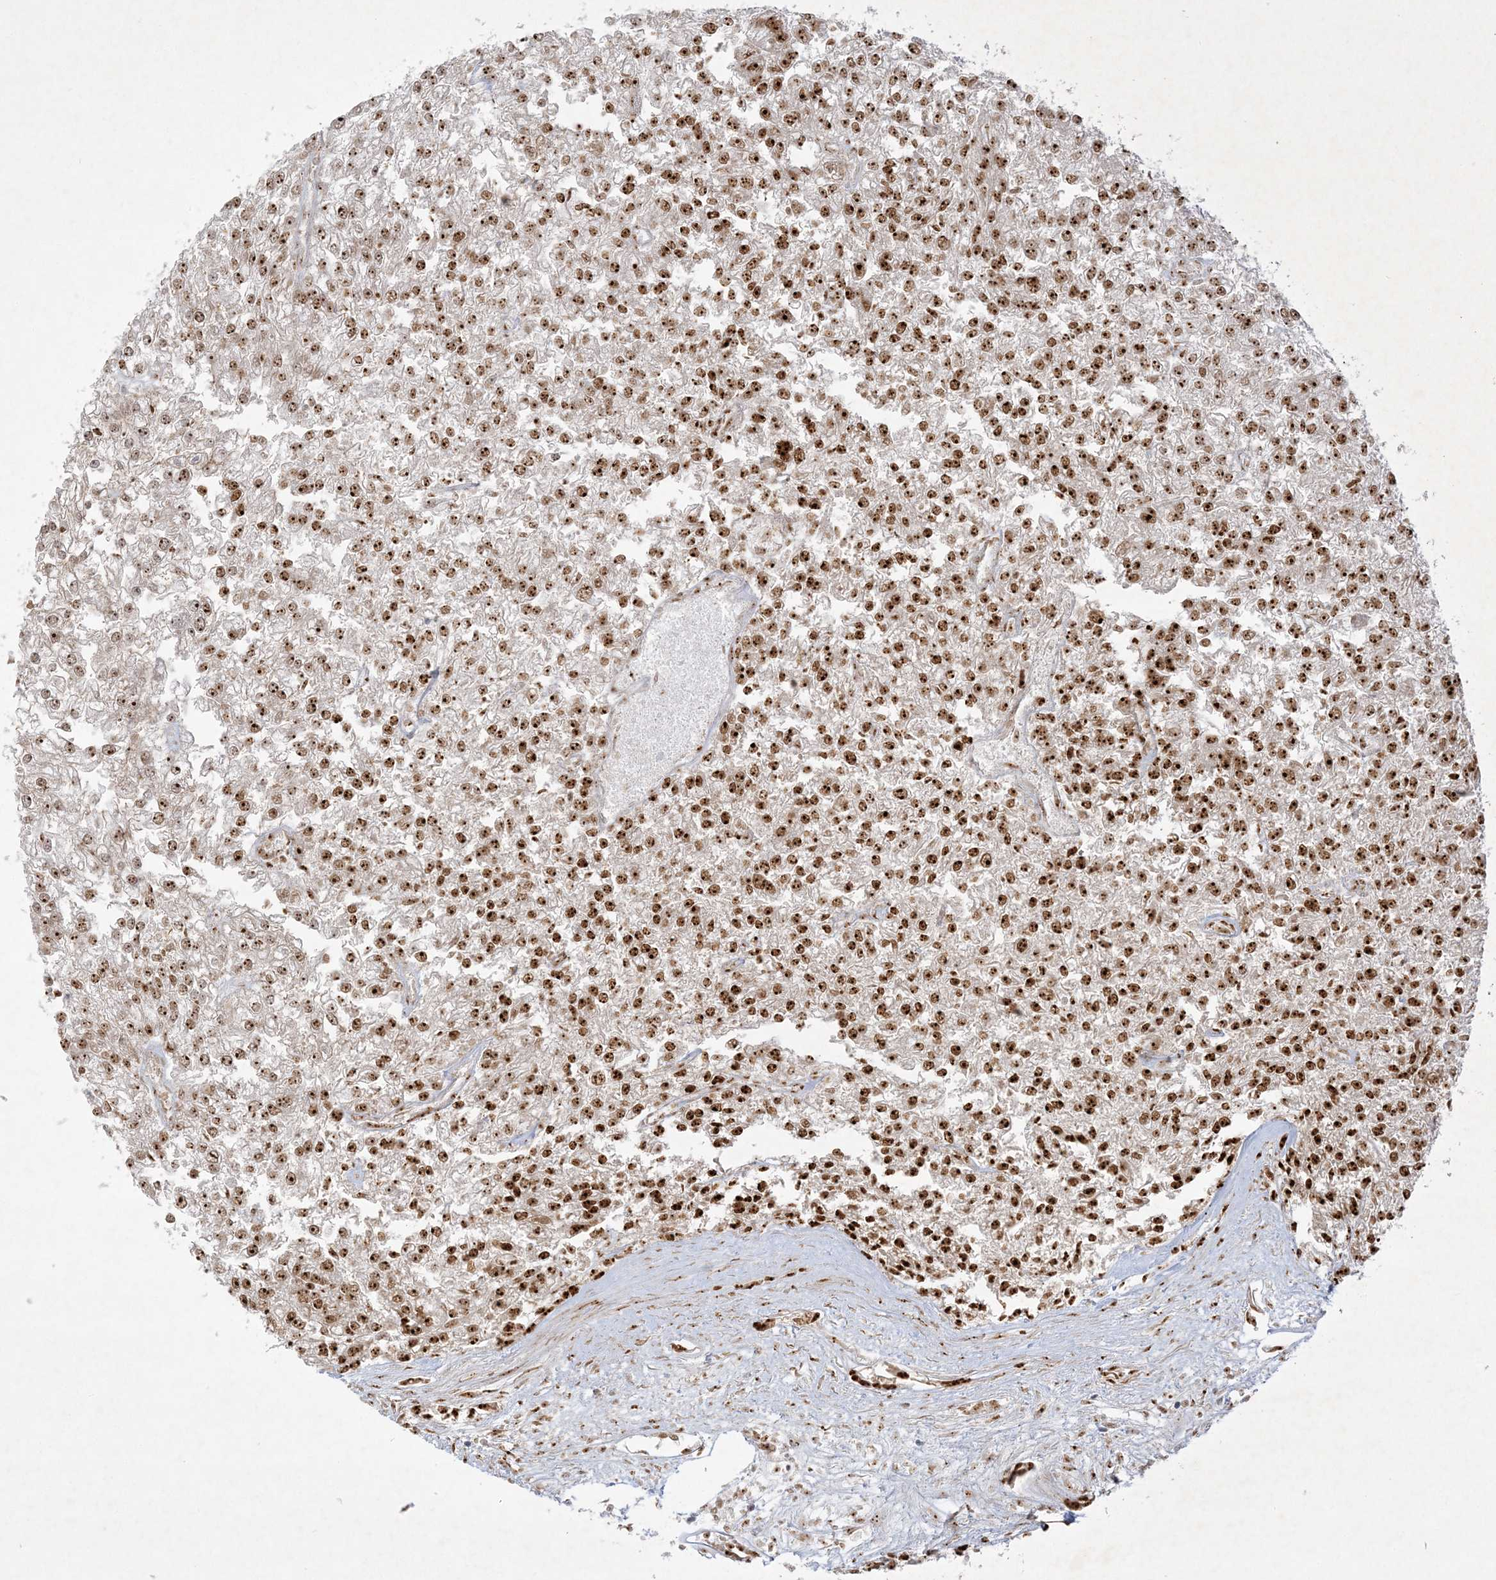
{"staining": {"intensity": "strong", "quantity": ">75%", "location": "nuclear"}, "tissue": "renal cancer", "cell_type": "Tumor cells", "image_type": "cancer", "snomed": [{"axis": "morphology", "description": "Adenocarcinoma, NOS"}, {"axis": "topography", "description": "Kidney"}], "caption": "An image of renal cancer stained for a protein exhibits strong nuclear brown staining in tumor cells.", "gene": "NPM3", "patient": {"sex": "female", "age": 54}}